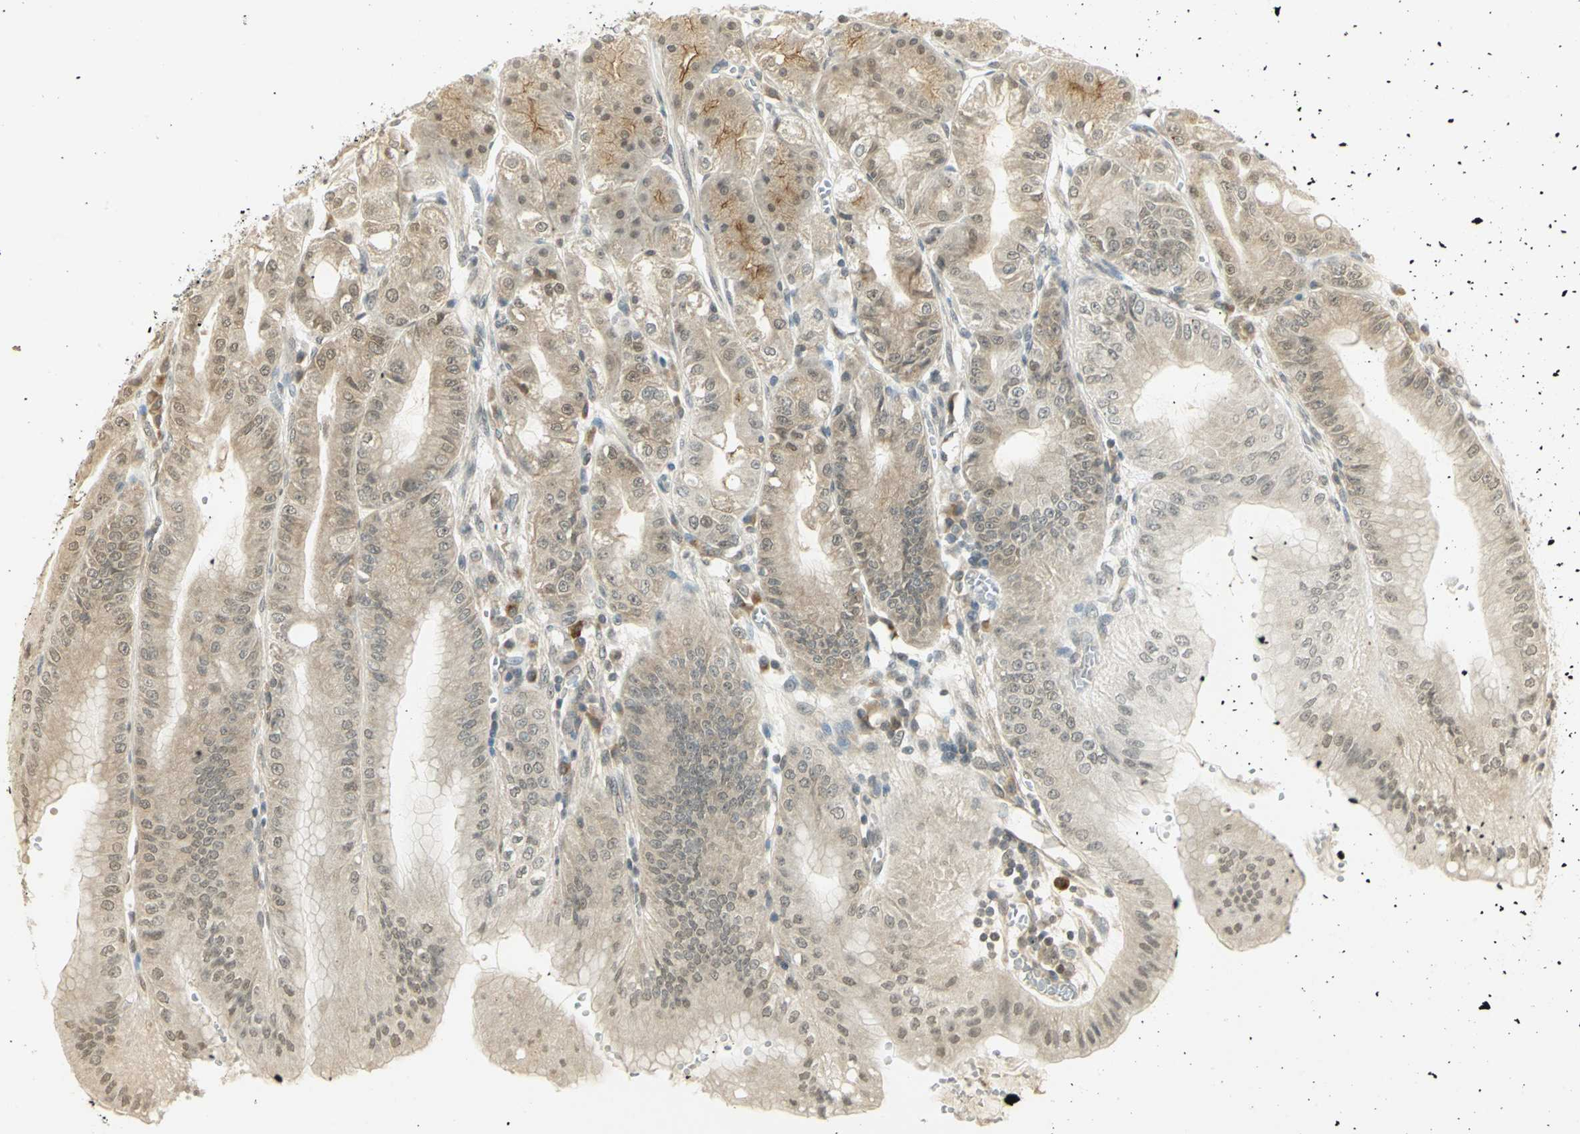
{"staining": {"intensity": "moderate", "quantity": ">75%", "location": "cytoplasmic/membranous,nuclear"}, "tissue": "stomach", "cell_type": "Glandular cells", "image_type": "normal", "snomed": [{"axis": "morphology", "description": "Normal tissue, NOS"}, {"axis": "topography", "description": "Stomach, lower"}], "caption": "Protein expression analysis of normal human stomach reveals moderate cytoplasmic/membranous,nuclear expression in approximately >75% of glandular cells. The protein is shown in brown color, while the nuclei are stained blue.", "gene": "CDC34", "patient": {"sex": "male", "age": 71}}